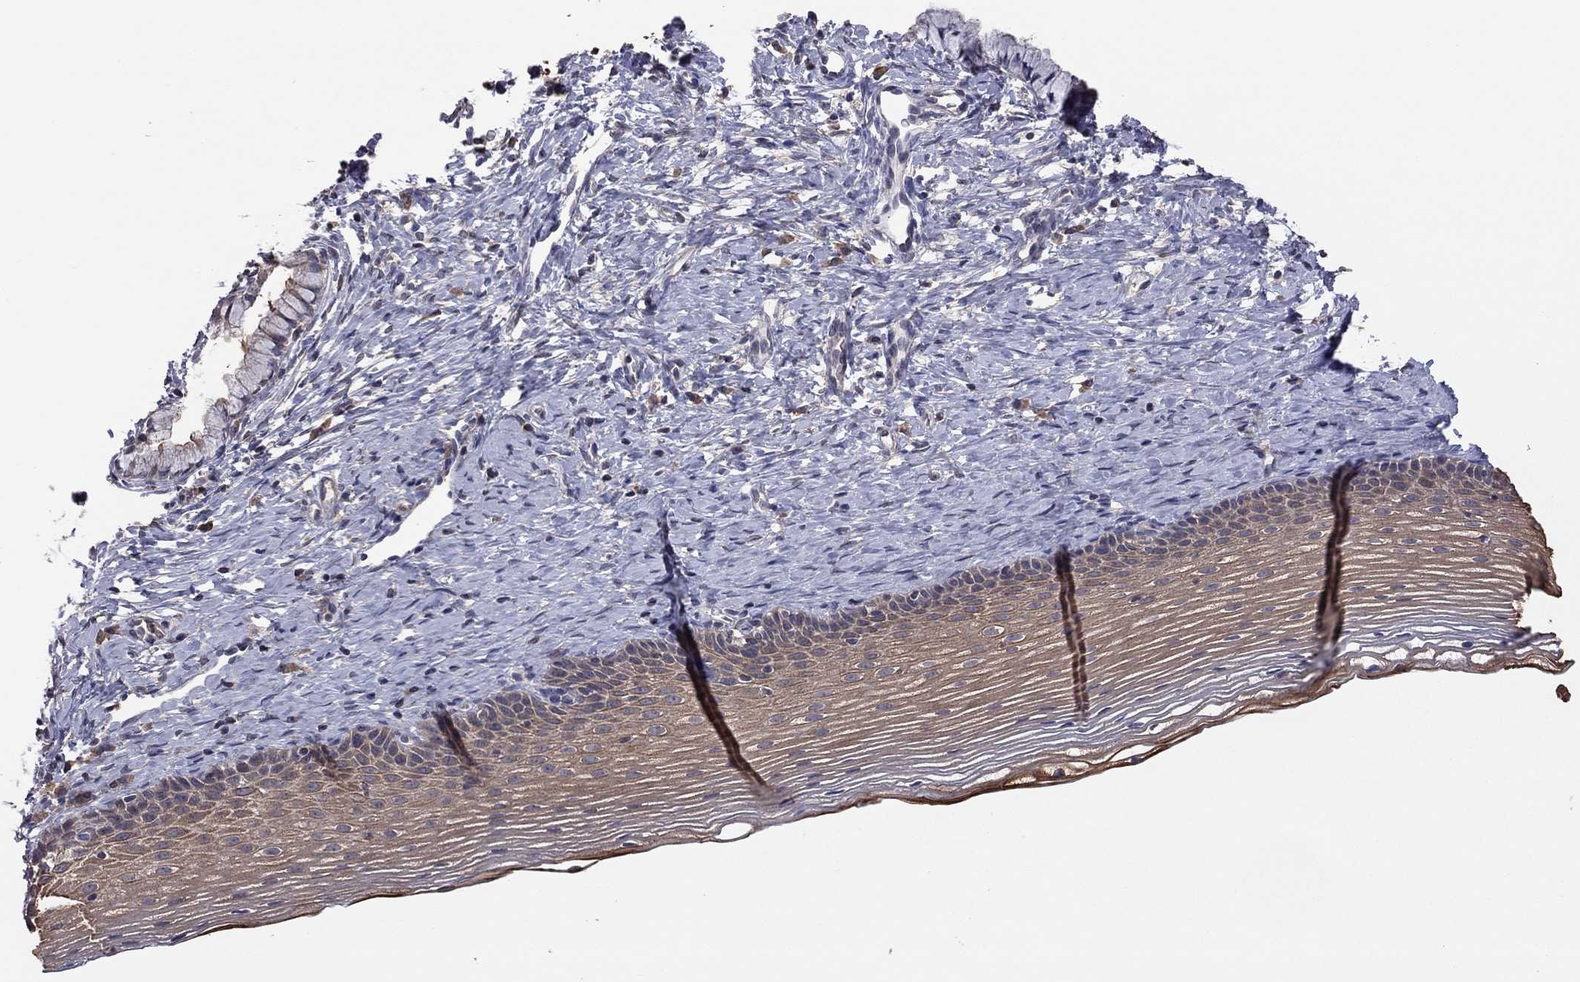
{"staining": {"intensity": "negative", "quantity": "none", "location": "none"}, "tissue": "cervix", "cell_type": "Glandular cells", "image_type": "normal", "snomed": [{"axis": "morphology", "description": "Normal tissue, NOS"}, {"axis": "topography", "description": "Cervix"}], "caption": "Cervix stained for a protein using immunohistochemistry demonstrates no positivity glandular cells.", "gene": "TSNARE1", "patient": {"sex": "female", "age": 39}}